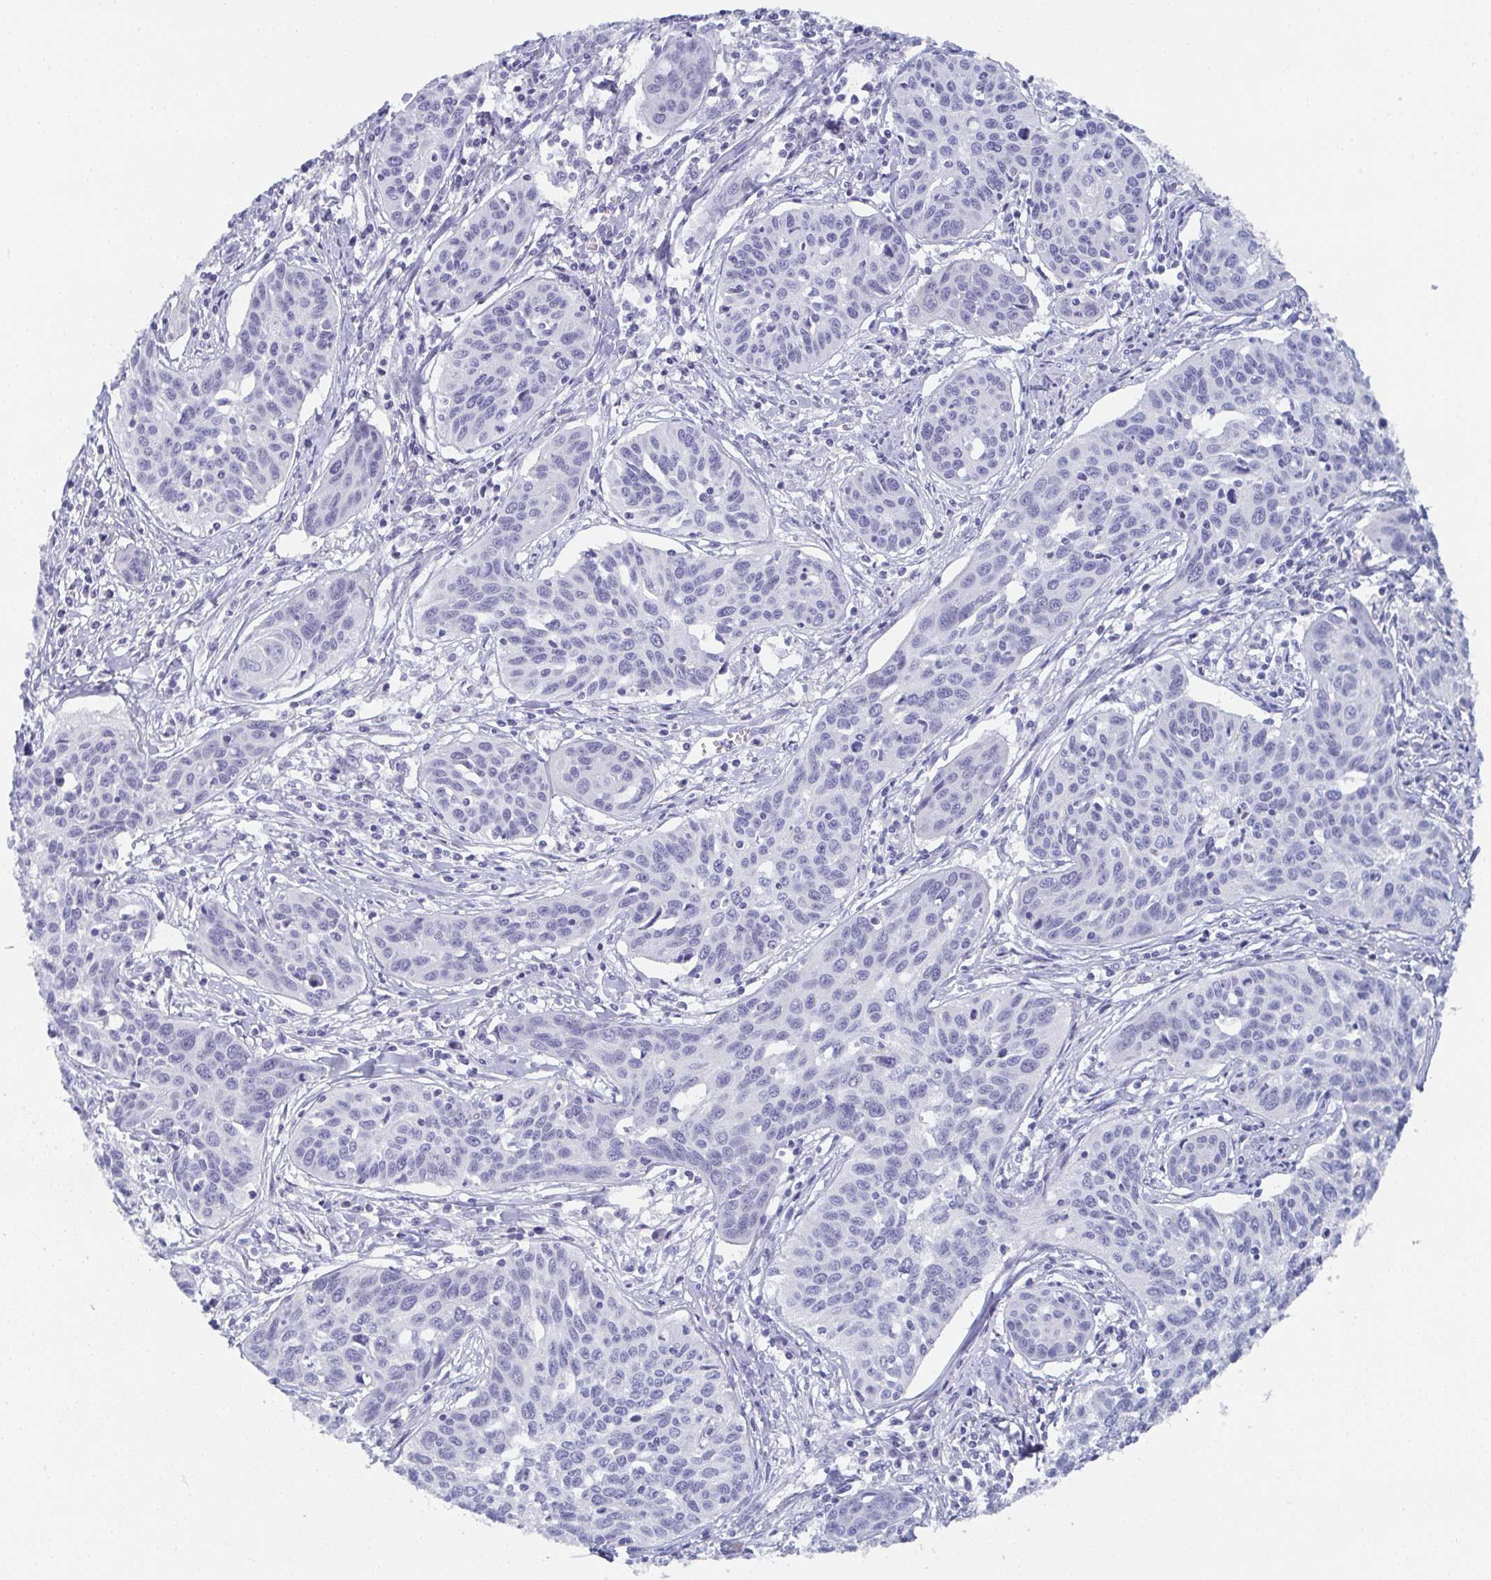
{"staining": {"intensity": "negative", "quantity": "none", "location": "none"}, "tissue": "cervical cancer", "cell_type": "Tumor cells", "image_type": "cancer", "snomed": [{"axis": "morphology", "description": "Squamous cell carcinoma, NOS"}, {"axis": "topography", "description": "Cervix"}], "caption": "This histopathology image is of squamous cell carcinoma (cervical) stained with immunohistochemistry to label a protein in brown with the nuclei are counter-stained blue. There is no staining in tumor cells.", "gene": "DYDC2", "patient": {"sex": "female", "age": 31}}